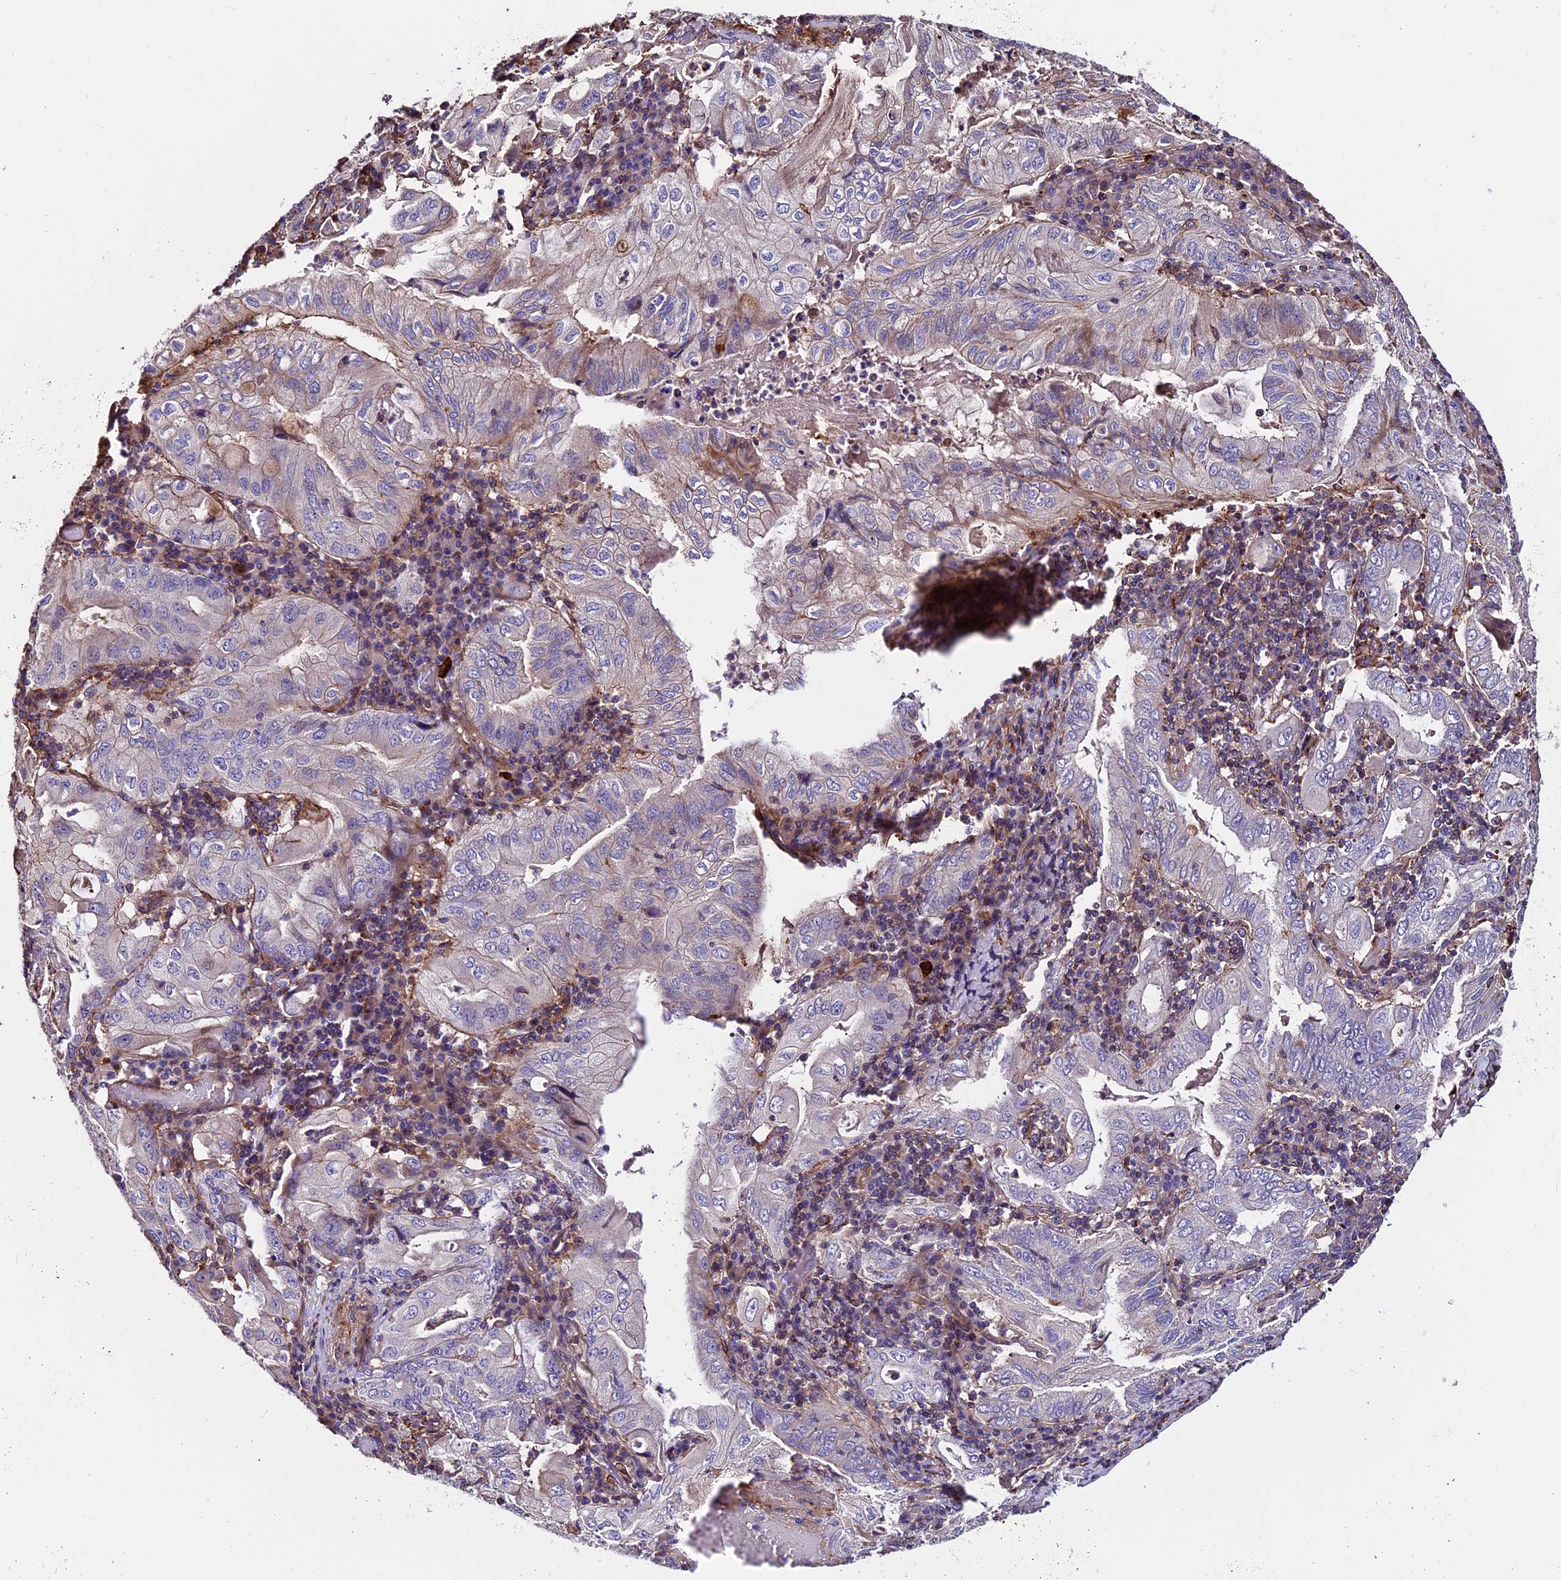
{"staining": {"intensity": "weak", "quantity": "<25%", "location": "cytoplasmic/membranous"}, "tissue": "stomach cancer", "cell_type": "Tumor cells", "image_type": "cancer", "snomed": [{"axis": "morphology", "description": "Normal tissue, NOS"}, {"axis": "morphology", "description": "Adenocarcinoma, NOS"}, {"axis": "topography", "description": "Esophagus"}, {"axis": "topography", "description": "Stomach, upper"}, {"axis": "topography", "description": "Peripheral nerve tissue"}], "caption": "Protein analysis of stomach adenocarcinoma reveals no significant positivity in tumor cells.", "gene": "EVA1B", "patient": {"sex": "male", "age": 62}}